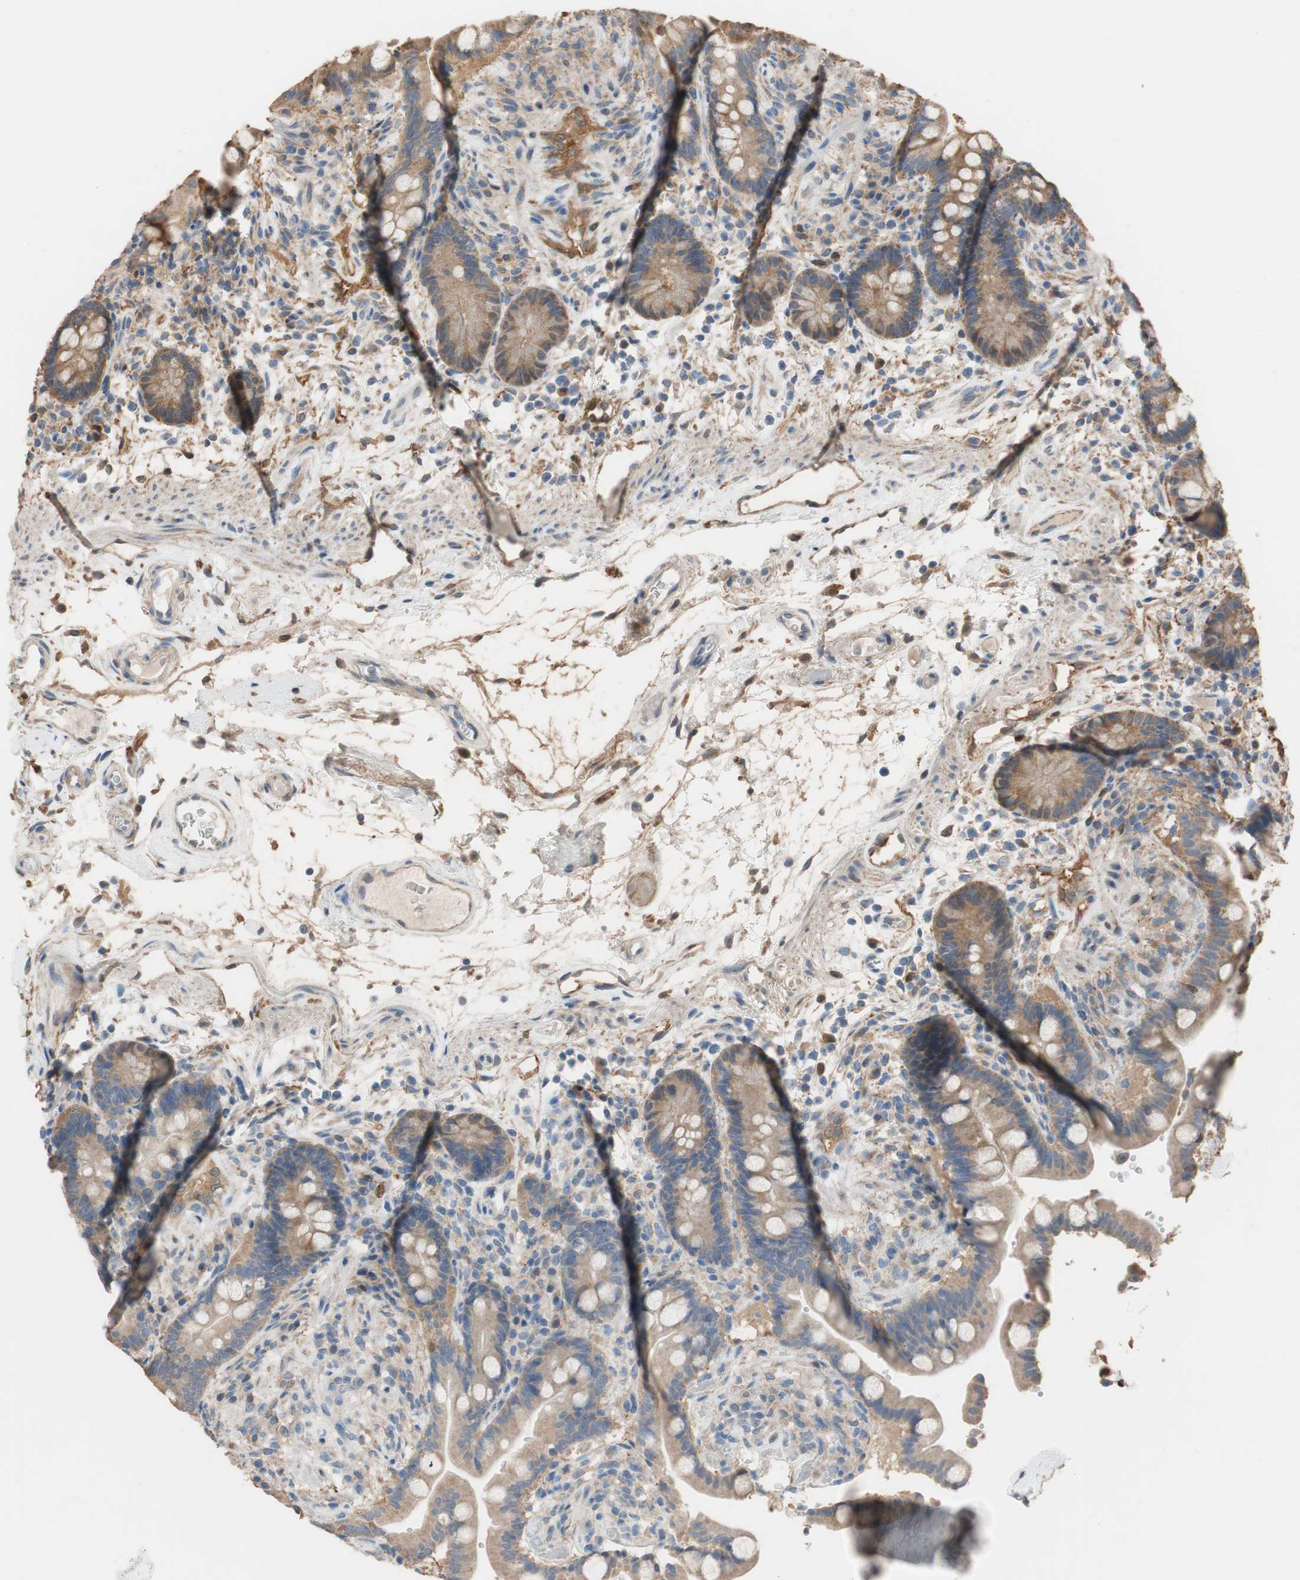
{"staining": {"intensity": "weak", "quantity": ">75%", "location": "cytoplasmic/membranous"}, "tissue": "colon", "cell_type": "Endothelial cells", "image_type": "normal", "snomed": [{"axis": "morphology", "description": "Normal tissue, NOS"}, {"axis": "topography", "description": "Colon"}], "caption": "This is an image of immunohistochemistry (IHC) staining of benign colon, which shows weak expression in the cytoplasmic/membranous of endothelial cells.", "gene": "ALDH1A2", "patient": {"sex": "male", "age": 73}}